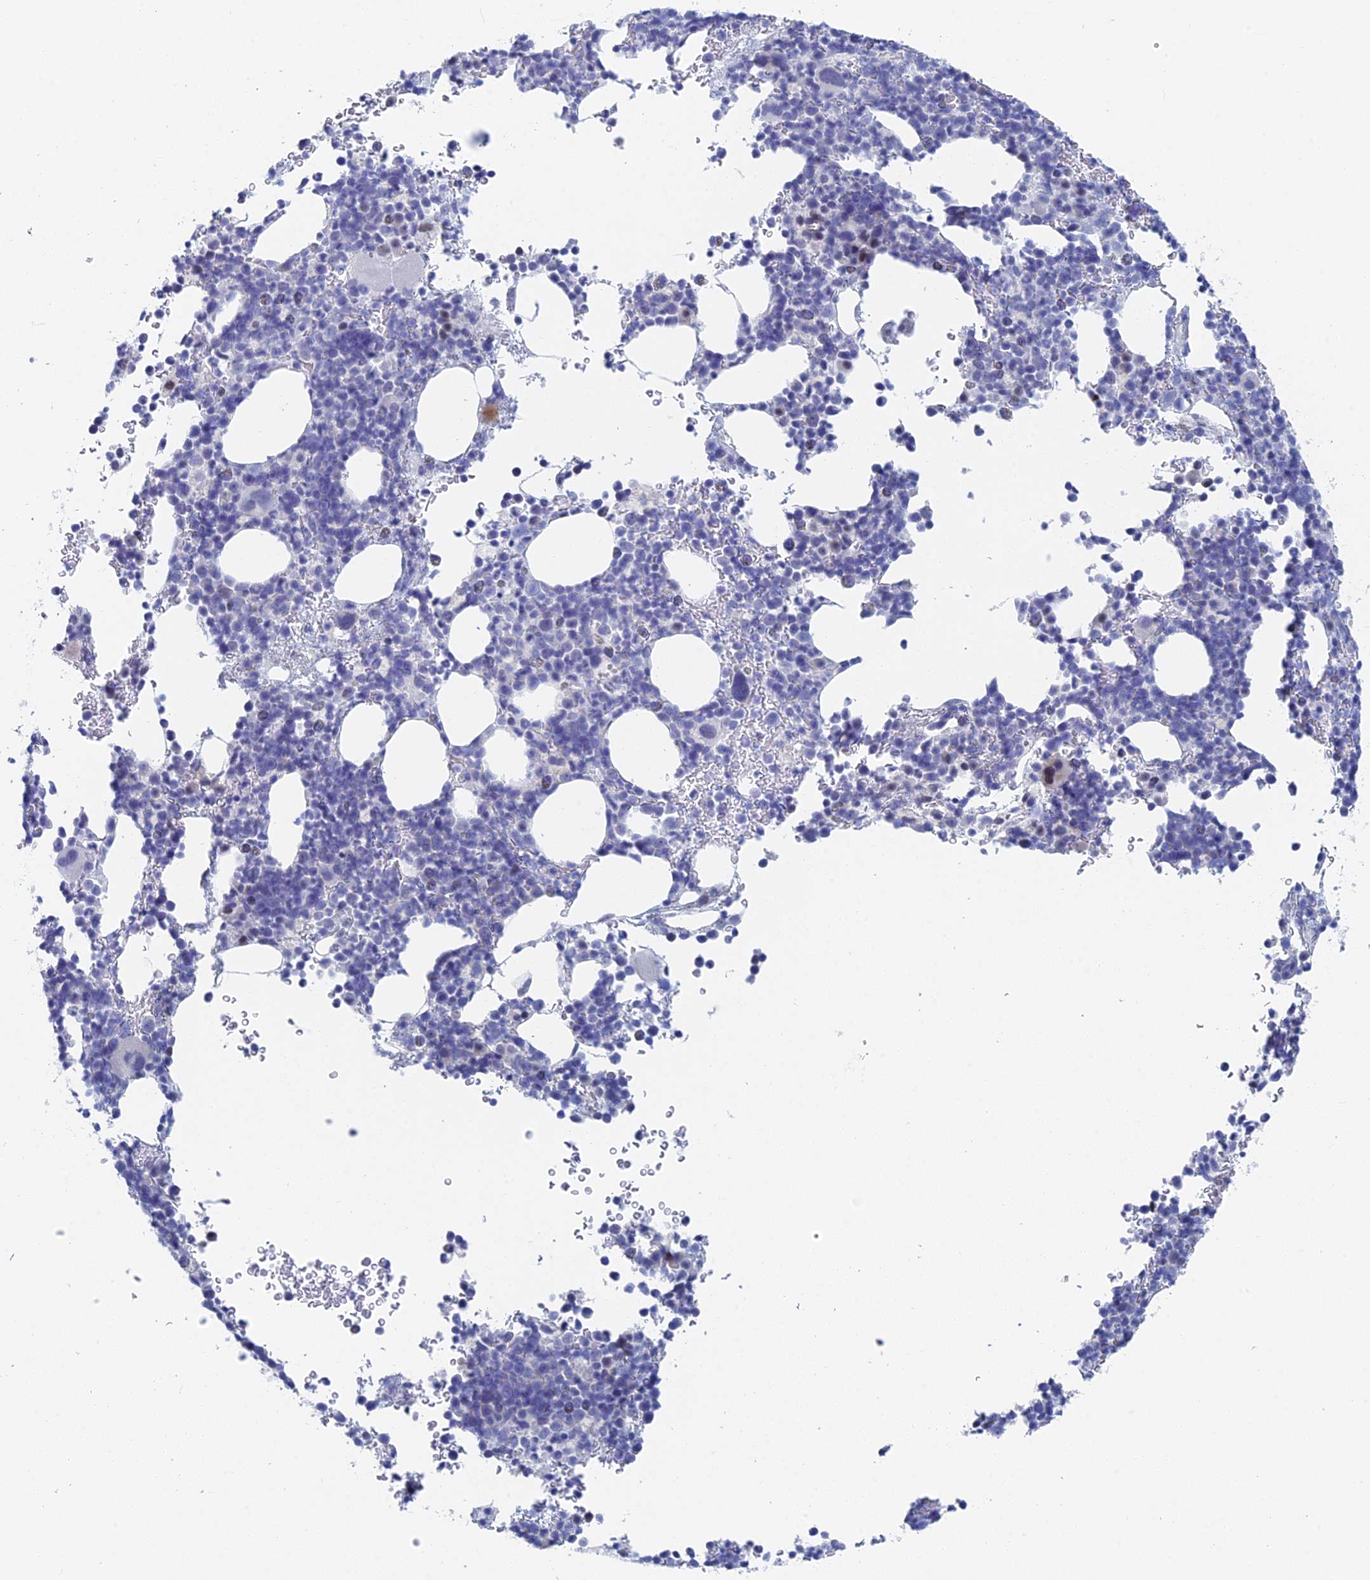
{"staining": {"intensity": "negative", "quantity": "none", "location": "none"}, "tissue": "bone marrow", "cell_type": "Hematopoietic cells", "image_type": "normal", "snomed": [{"axis": "morphology", "description": "Normal tissue, NOS"}, {"axis": "topography", "description": "Bone marrow"}], "caption": "Immunohistochemical staining of benign bone marrow exhibits no significant positivity in hematopoietic cells. (DAB immunohistochemistry, high magnification).", "gene": "DRGX", "patient": {"sex": "female", "age": 82}}